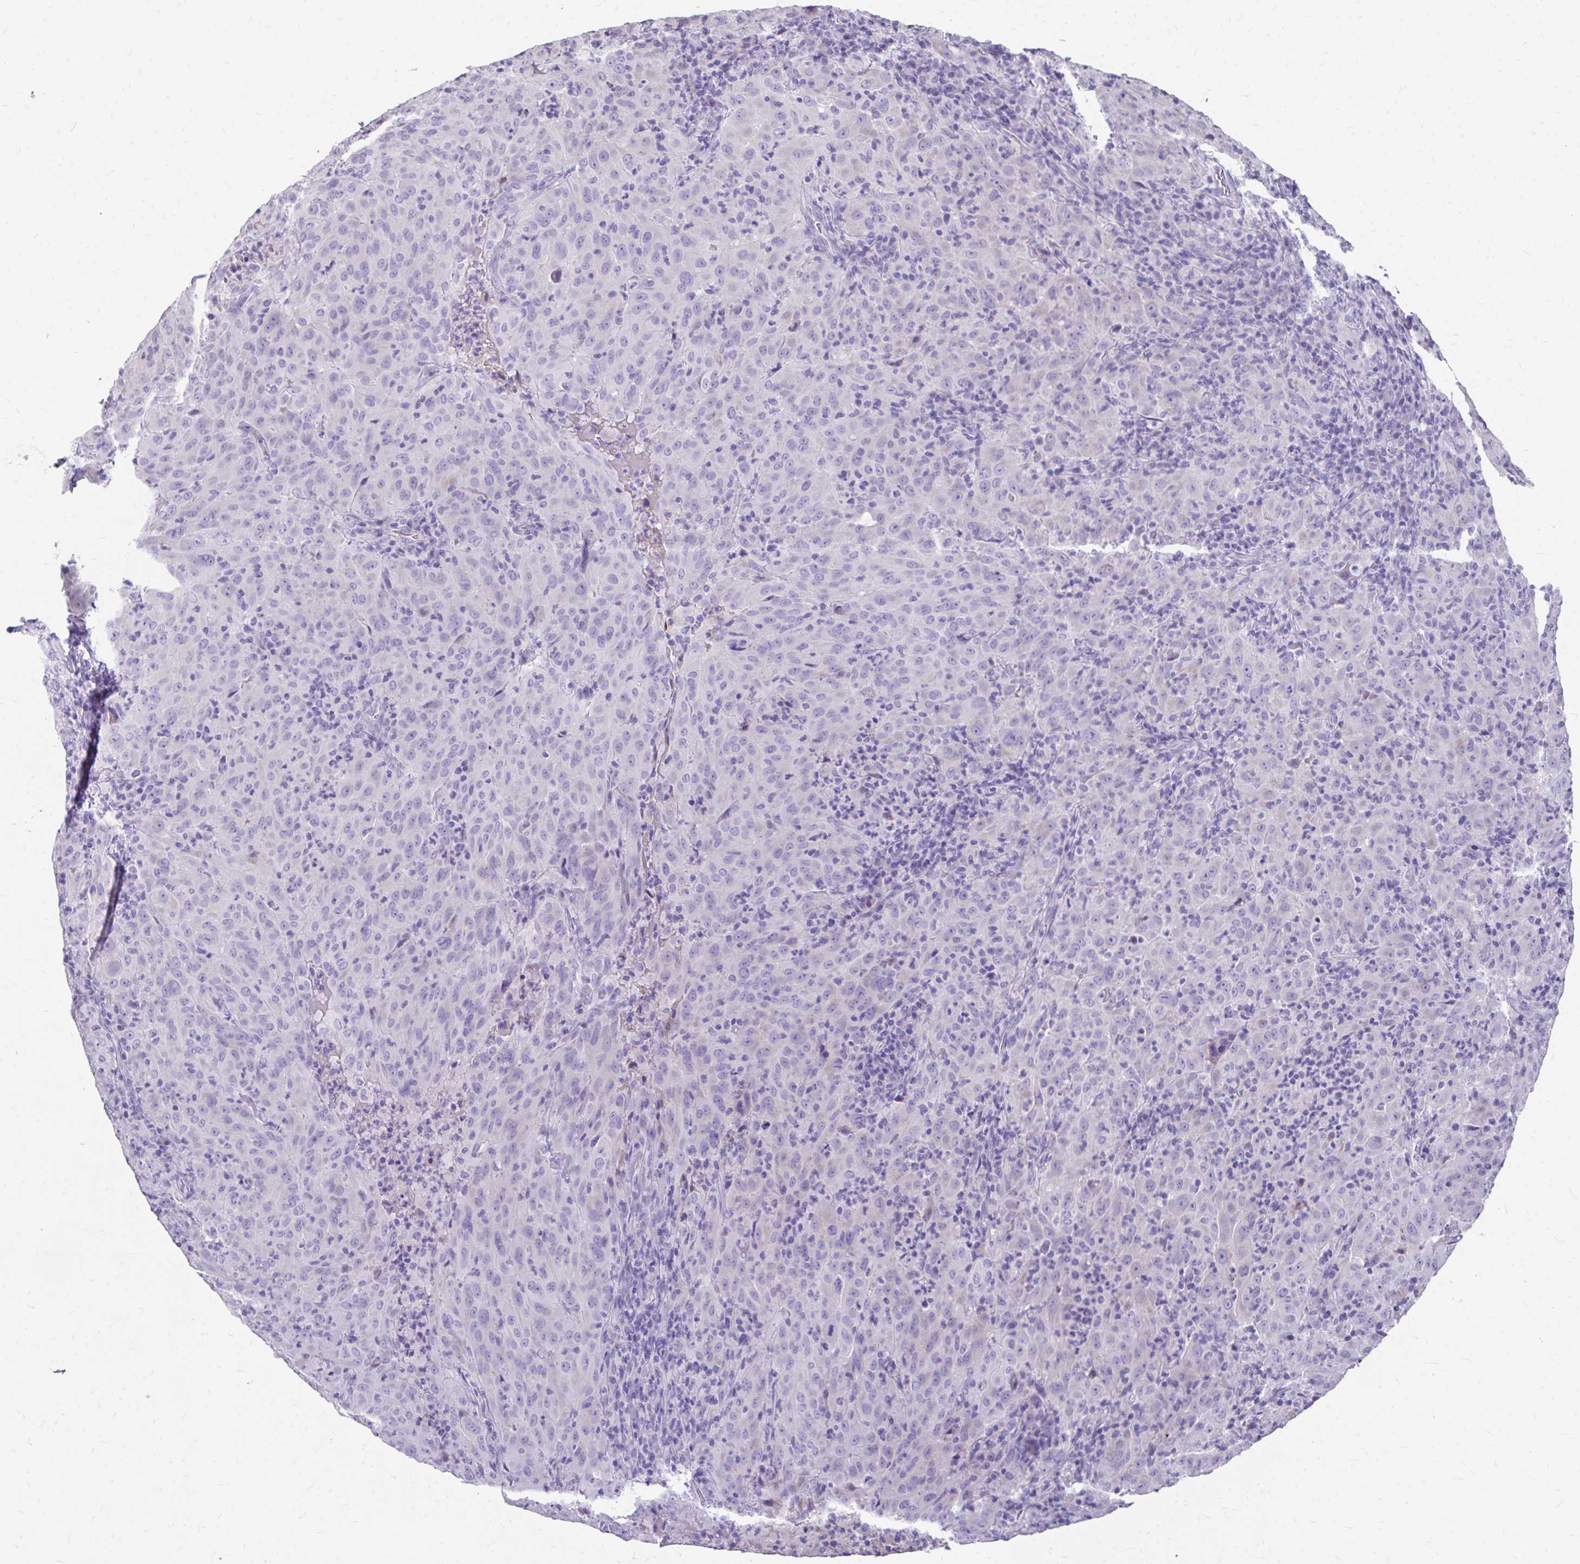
{"staining": {"intensity": "negative", "quantity": "none", "location": "none"}, "tissue": "pancreatic cancer", "cell_type": "Tumor cells", "image_type": "cancer", "snomed": [{"axis": "morphology", "description": "Adenocarcinoma, NOS"}, {"axis": "topography", "description": "Pancreas"}], "caption": "The photomicrograph demonstrates no staining of tumor cells in pancreatic cancer (adenocarcinoma).", "gene": "CFH", "patient": {"sex": "male", "age": 63}}